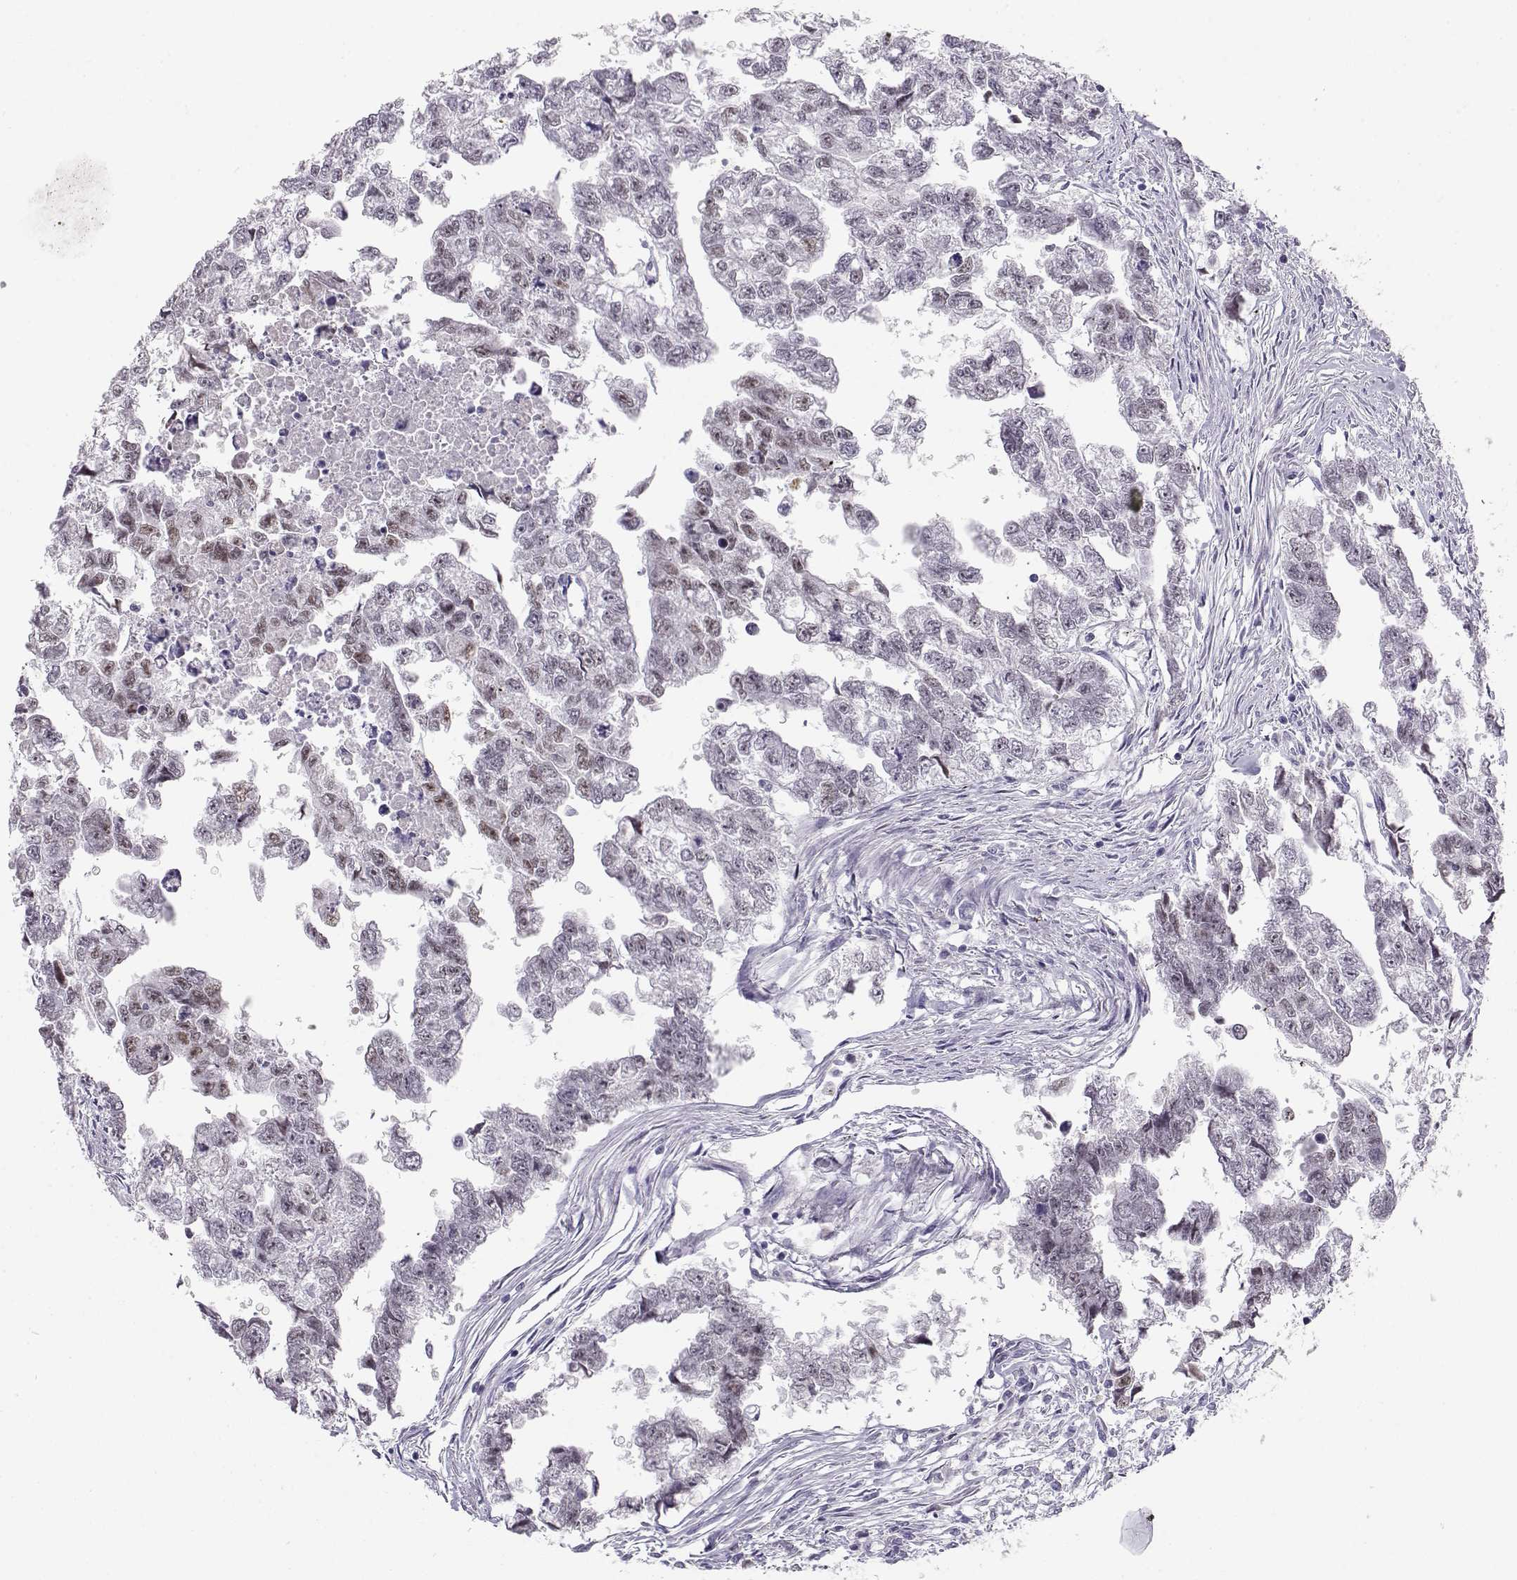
{"staining": {"intensity": "weak", "quantity": "<25%", "location": "nuclear"}, "tissue": "testis cancer", "cell_type": "Tumor cells", "image_type": "cancer", "snomed": [{"axis": "morphology", "description": "Carcinoma, Embryonal, NOS"}, {"axis": "morphology", "description": "Teratoma, malignant, NOS"}, {"axis": "topography", "description": "Testis"}], "caption": "The photomicrograph exhibits no staining of tumor cells in testis malignant teratoma.", "gene": "OPN5", "patient": {"sex": "male", "age": 44}}